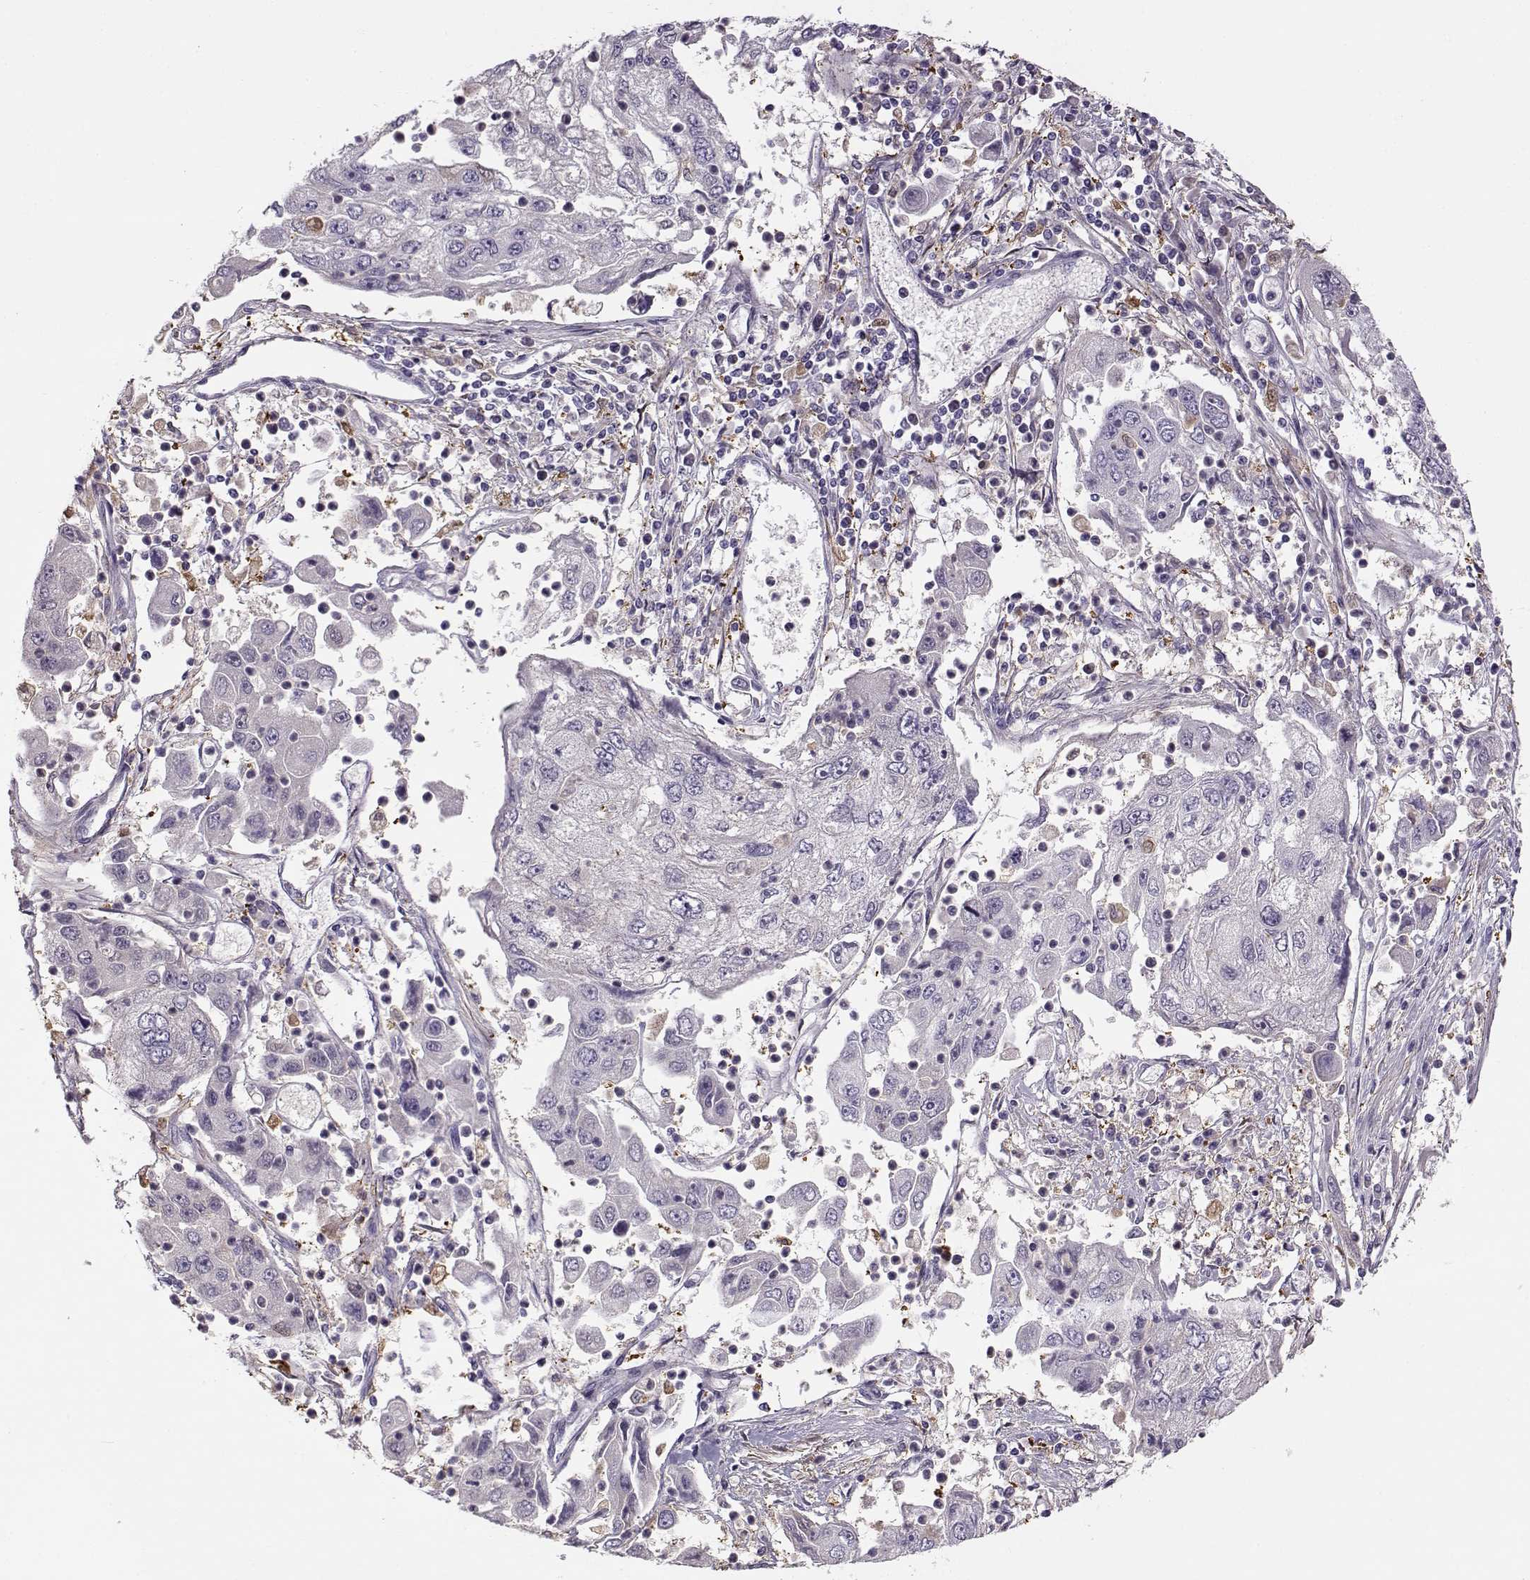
{"staining": {"intensity": "negative", "quantity": "none", "location": "none"}, "tissue": "cervical cancer", "cell_type": "Tumor cells", "image_type": "cancer", "snomed": [{"axis": "morphology", "description": "Squamous cell carcinoma, NOS"}, {"axis": "topography", "description": "Cervix"}], "caption": "Tumor cells are negative for protein expression in human cervical squamous cell carcinoma. Brightfield microscopy of IHC stained with DAB (3,3'-diaminobenzidine) (brown) and hematoxylin (blue), captured at high magnification.", "gene": "UCP3", "patient": {"sex": "female", "age": 36}}